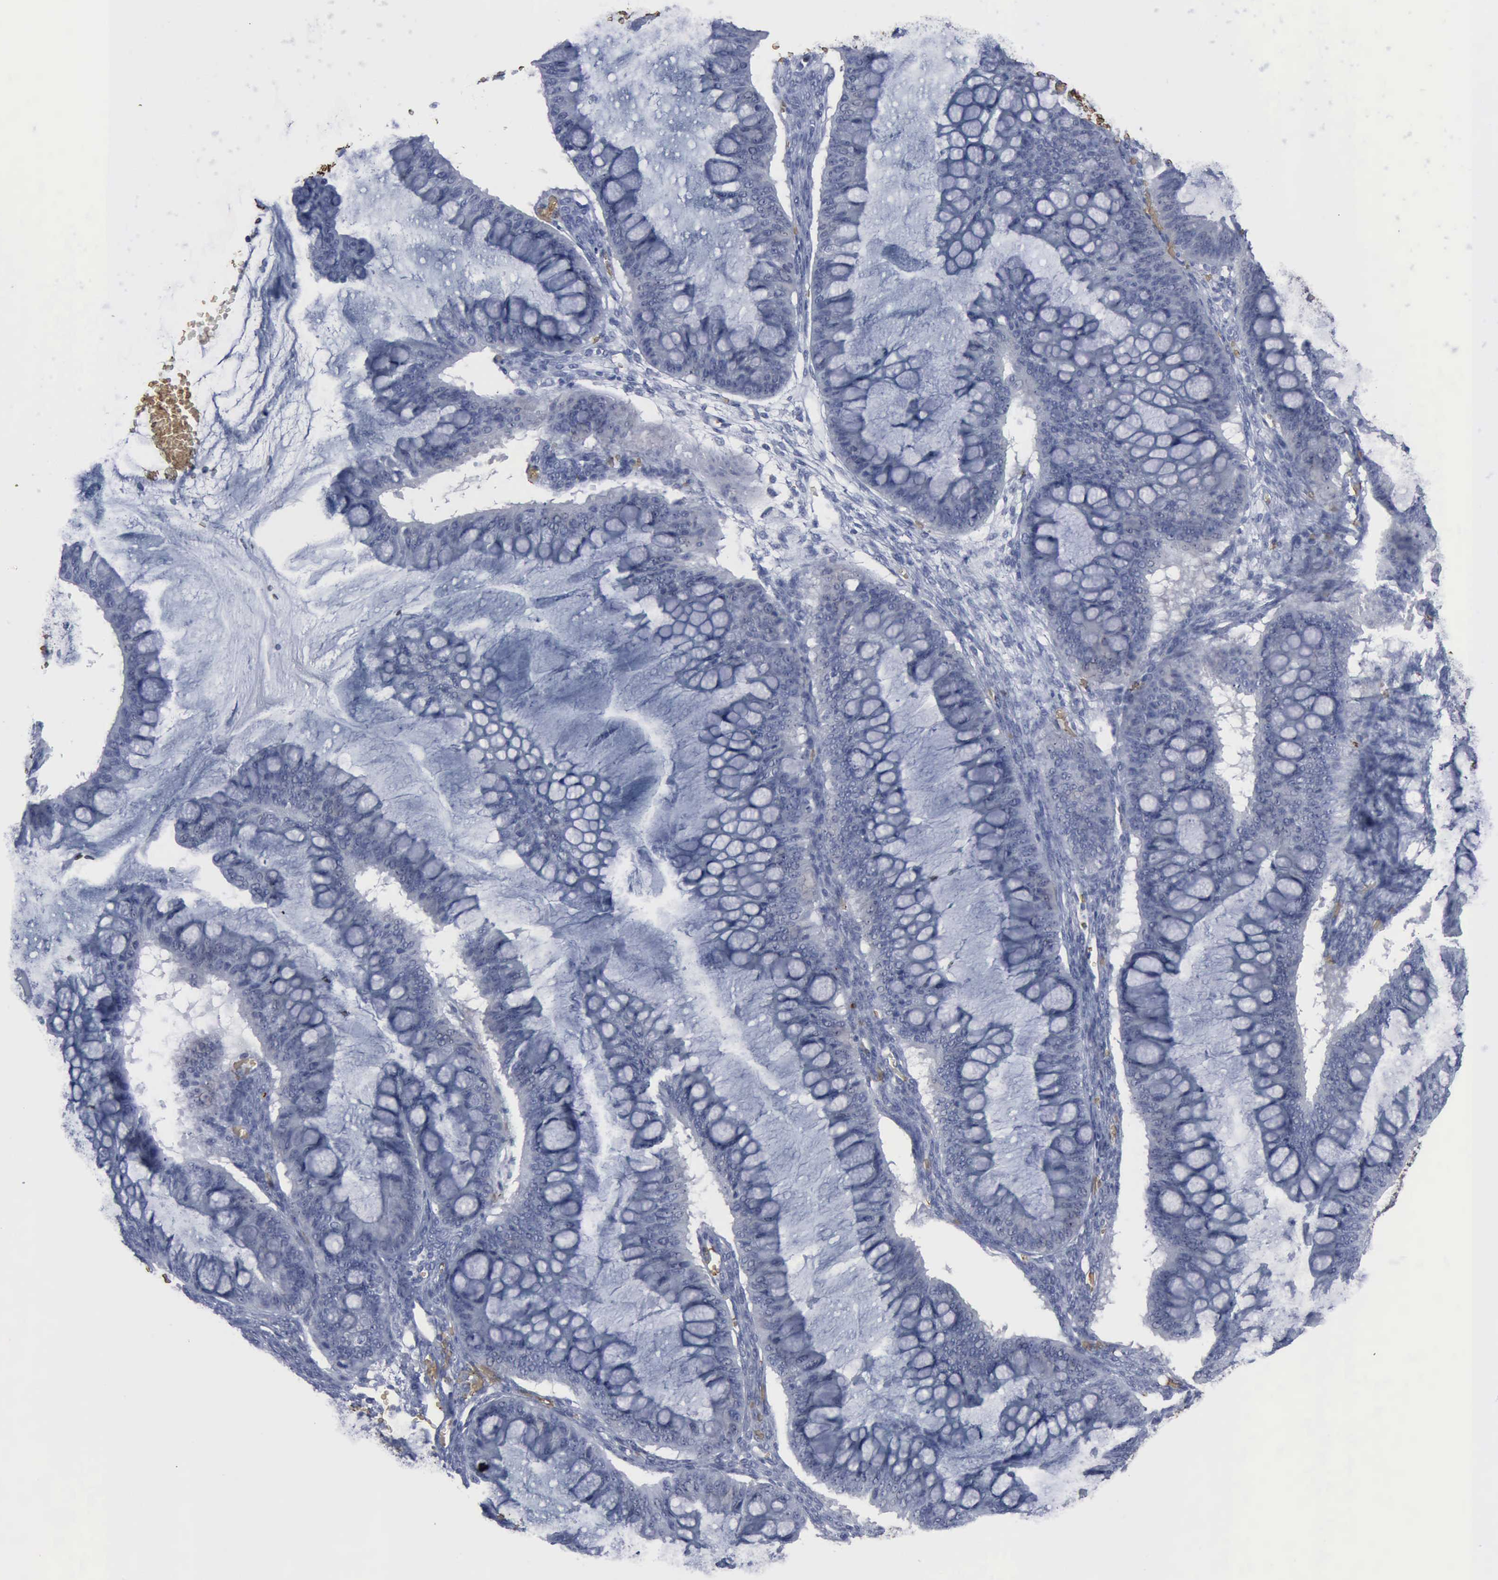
{"staining": {"intensity": "negative", "quantity": "none", "location": "none"}, "tissue": "ovarian cancer", "cell_type": "Tumor cells", "image_type": "cancer", "snomed": [{"axis": "morphology", "description": "Cystadenocarcinoma, mucinous, NOS"}, {"axis": "topography", "description": "Ovary"}], "caption": "Micrograph shows no protein positivity in tumor cells of ovarian cancer tissue. (DAB immunohistochemistry (IHC) visualized using brightfield microscopy, high magnification).", "gene": "TGFB1", "patient": {"sex": "female", "age": 73}}